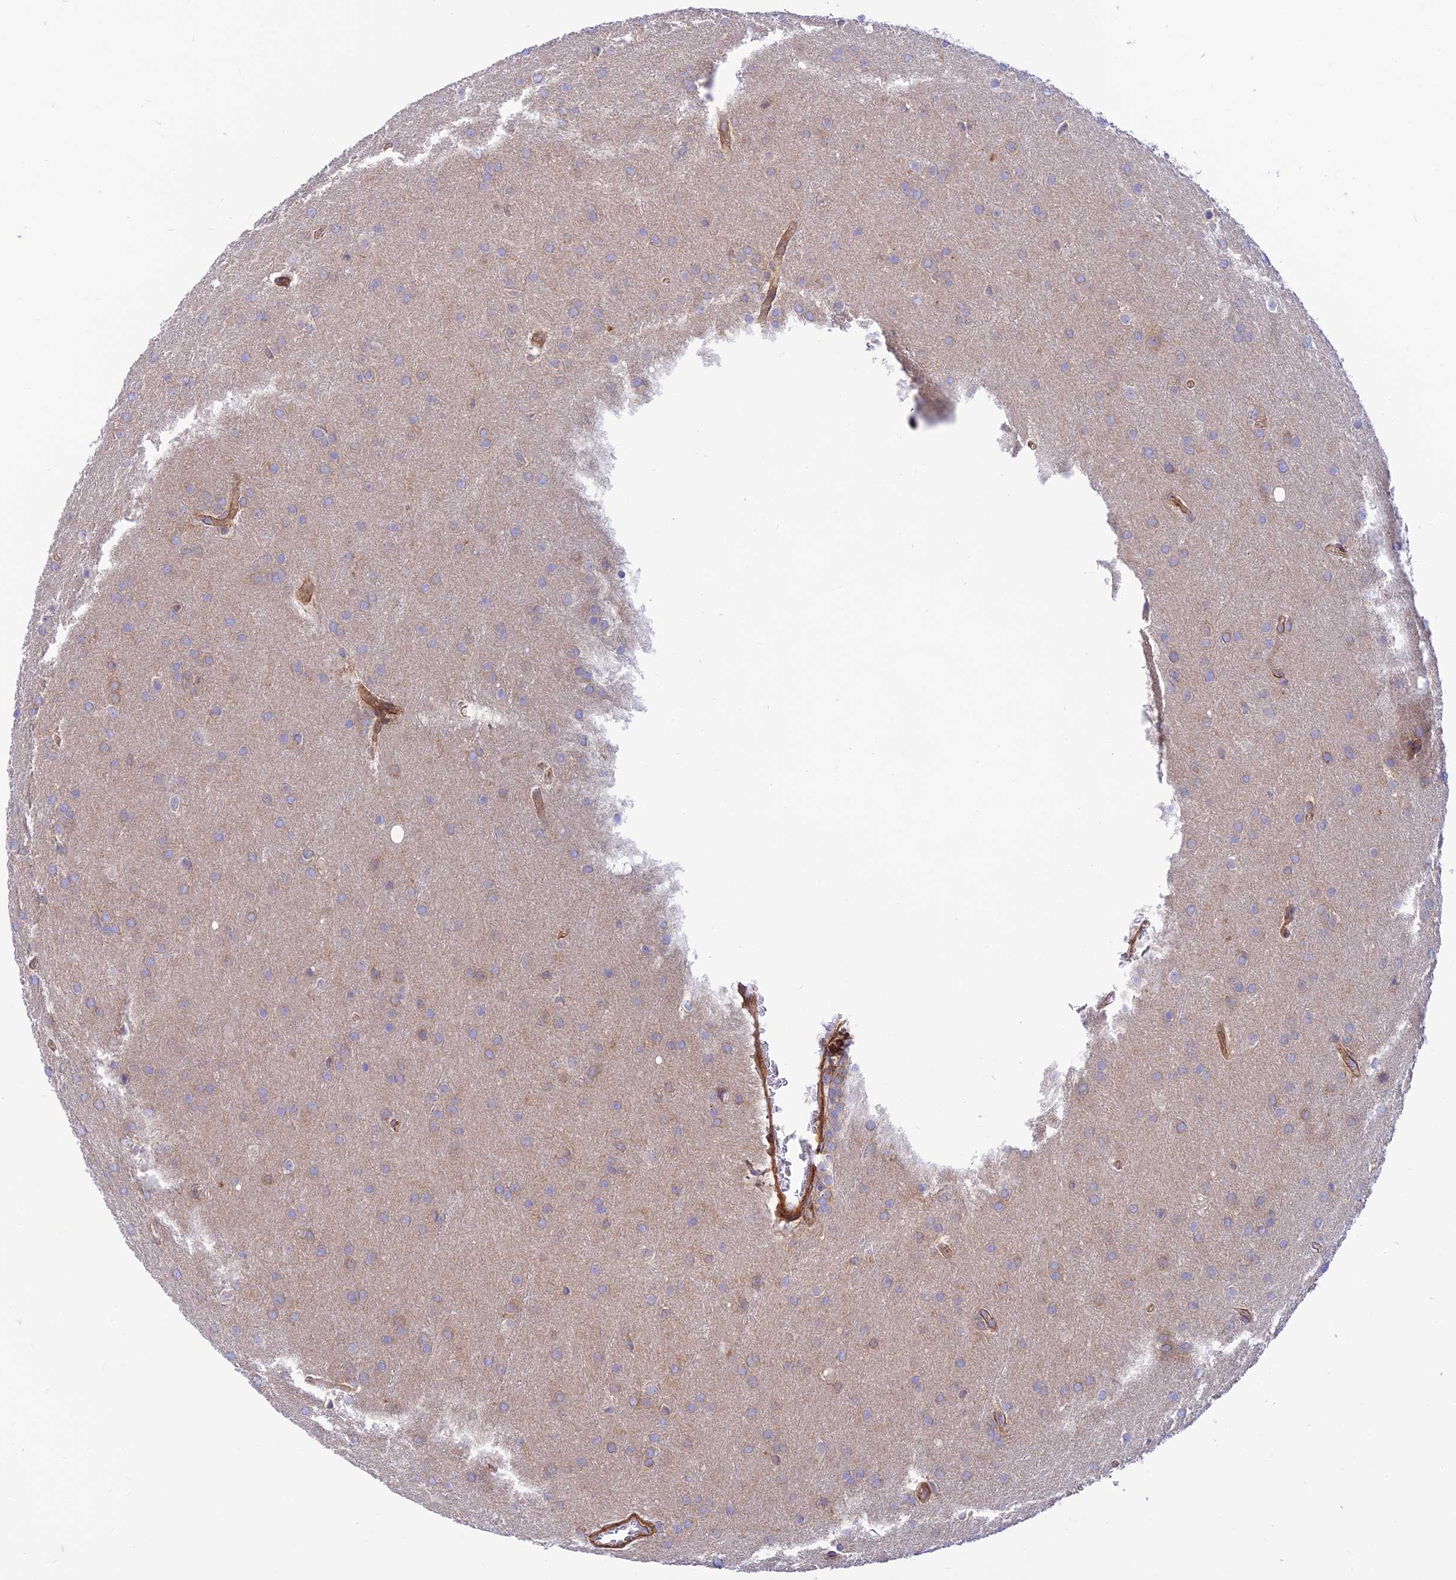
{"staining": {"intensity": "weak", "quantity": "<25%", "location": "cytoplasmic/membranous"}, "tissue": "glioma", "cell_type": "Tumor cells", "image_type": "cancer", "snomed": [{"axis": "morphology", "description": "Glioma, malignant, Low grade"}, {"axis": "topography", "description": "Brain"}], "caption": "An immunohistochemistry micrograph of glioma is shown. There is no staining in tumor cells of glioma.", "gene": "PPP1R12C", "patient": {"sex": "female", "age": 32}}